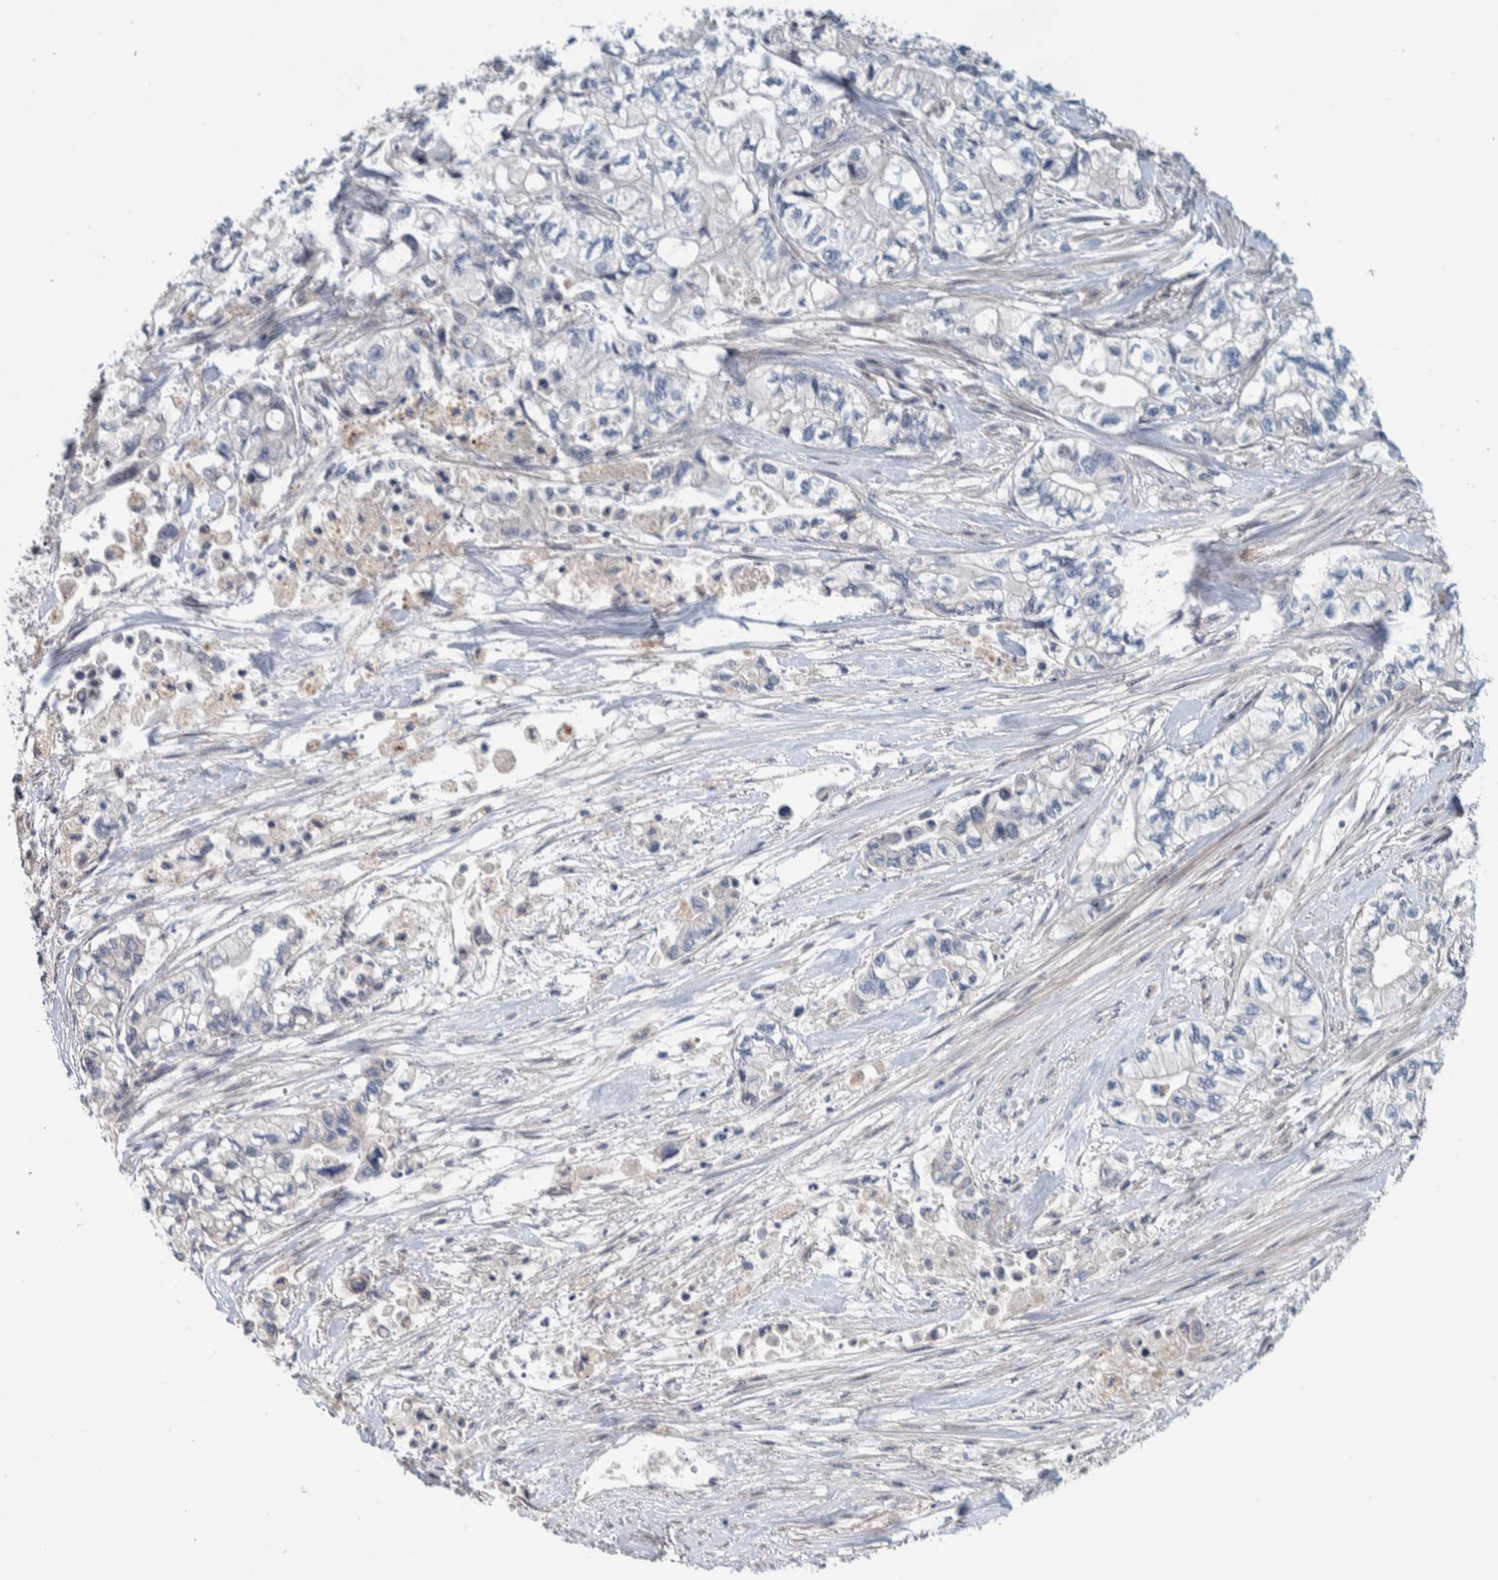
{"staining": {"intensity": "negative", "quantity": "none", "location": "none"}, "tissue": "pancreatic cancer", "cell_type": "Tumor cells", "image_type": "cancer", "snomed": [{"axis": "morphology", "description": "Adenocarcinoma, NOS"}, {"axis": "topography", "description": "Pancreas"}], "caption": "This is an immunohistochemistry (IHC) micrograph of human pancreatic cancer. There is no positivity in tumor cells.", "gene": "NOL11", "patient": {"sex": "male", "age": 79}}